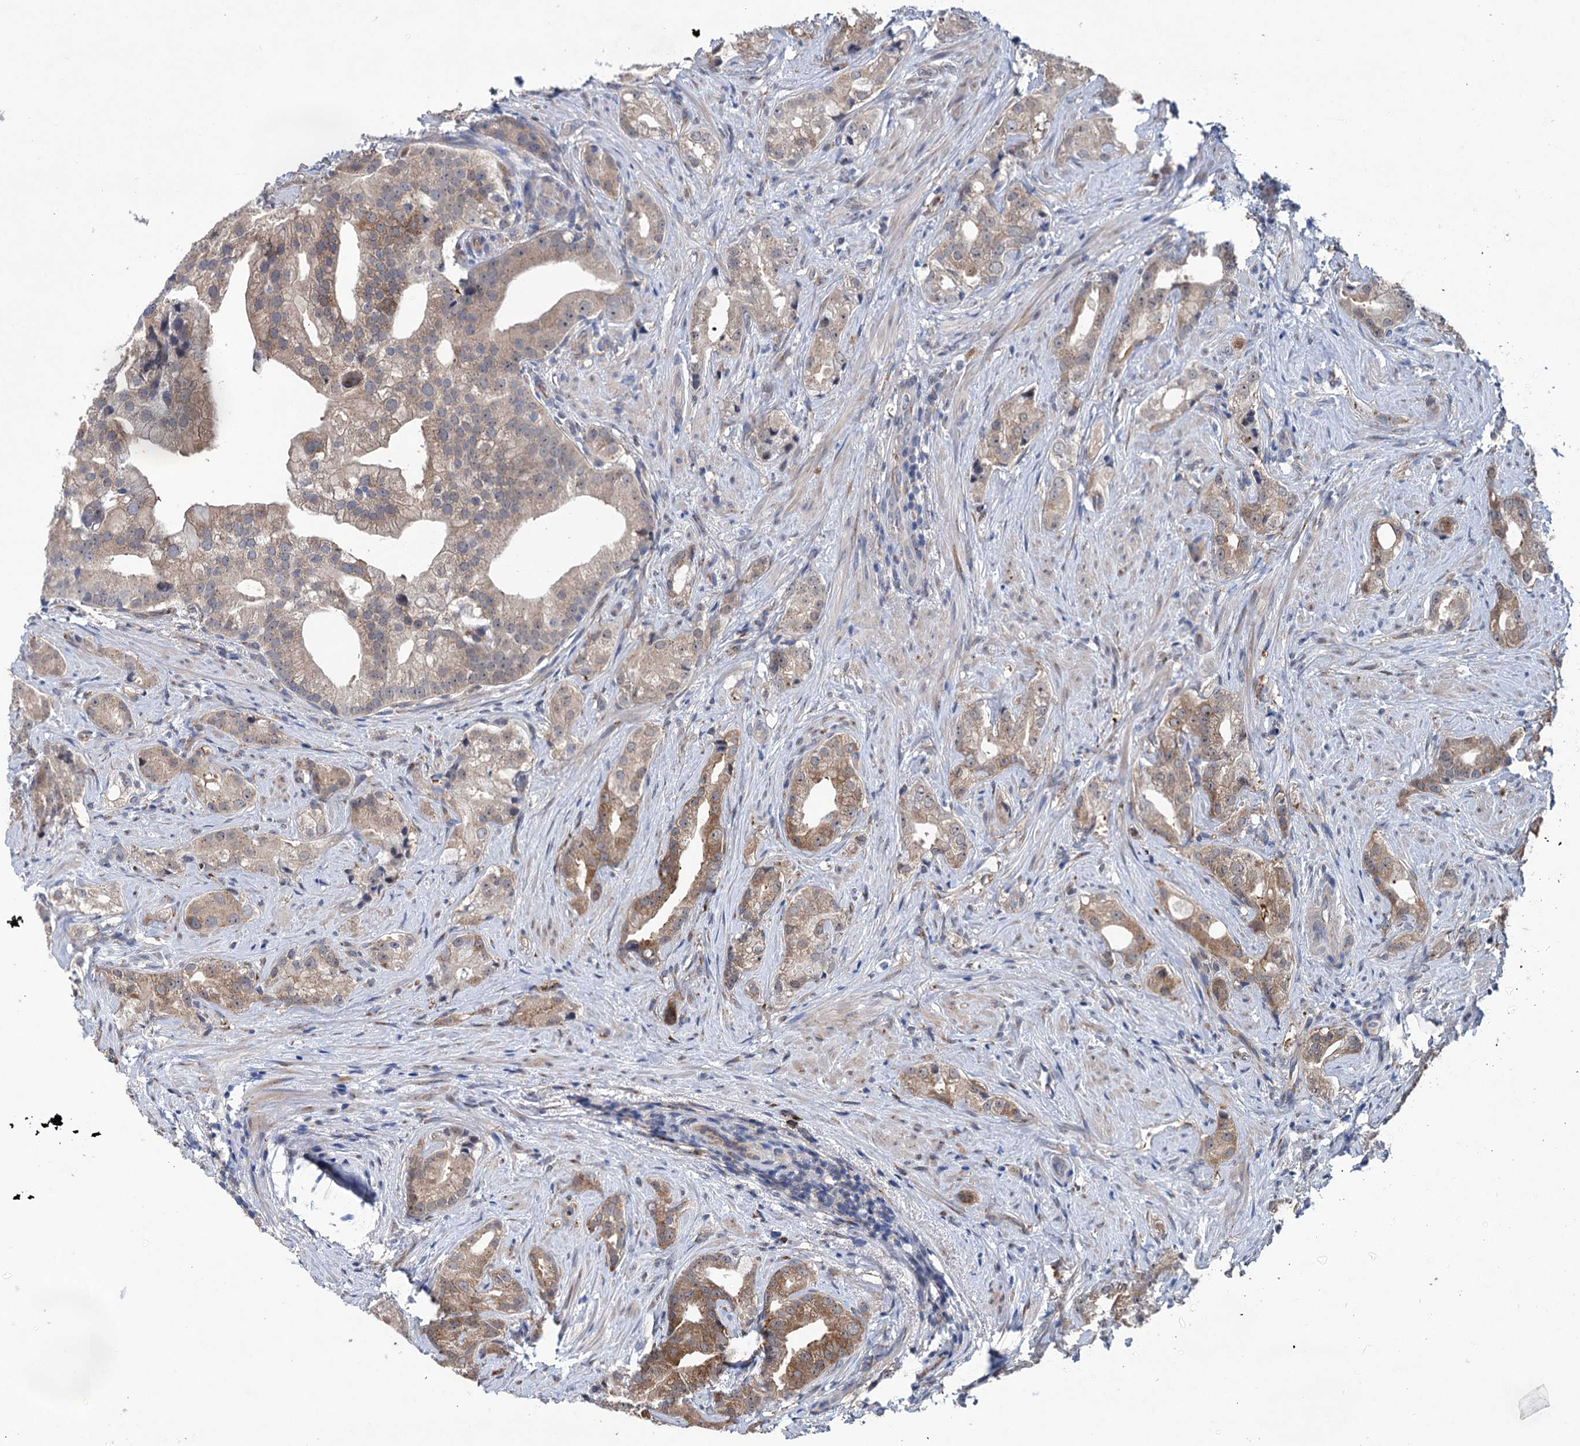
{"staining": {"intensity": "moderate", "quantity": "25%-75%", "location": "cytoplasmic/membranous"}, "tissue": "prostate cancer", "cell_type": "Tumor cells", "image_type": "cancer", "snomed": [{"axis": "morphology", "description": "Adenocarcinoma, Low grade"}, {"axis": "topography", "description": "Prostate"}], "caption": "Human prostate cancer (adenocarcinoma (low-grade)) stained with a brown dye shows moderate cytoplasmic/membranous positive staining in approximately 25%-75% of tumor cells.", "gene": "EYA4", "patient": {"sex": "male", "age": 71}}